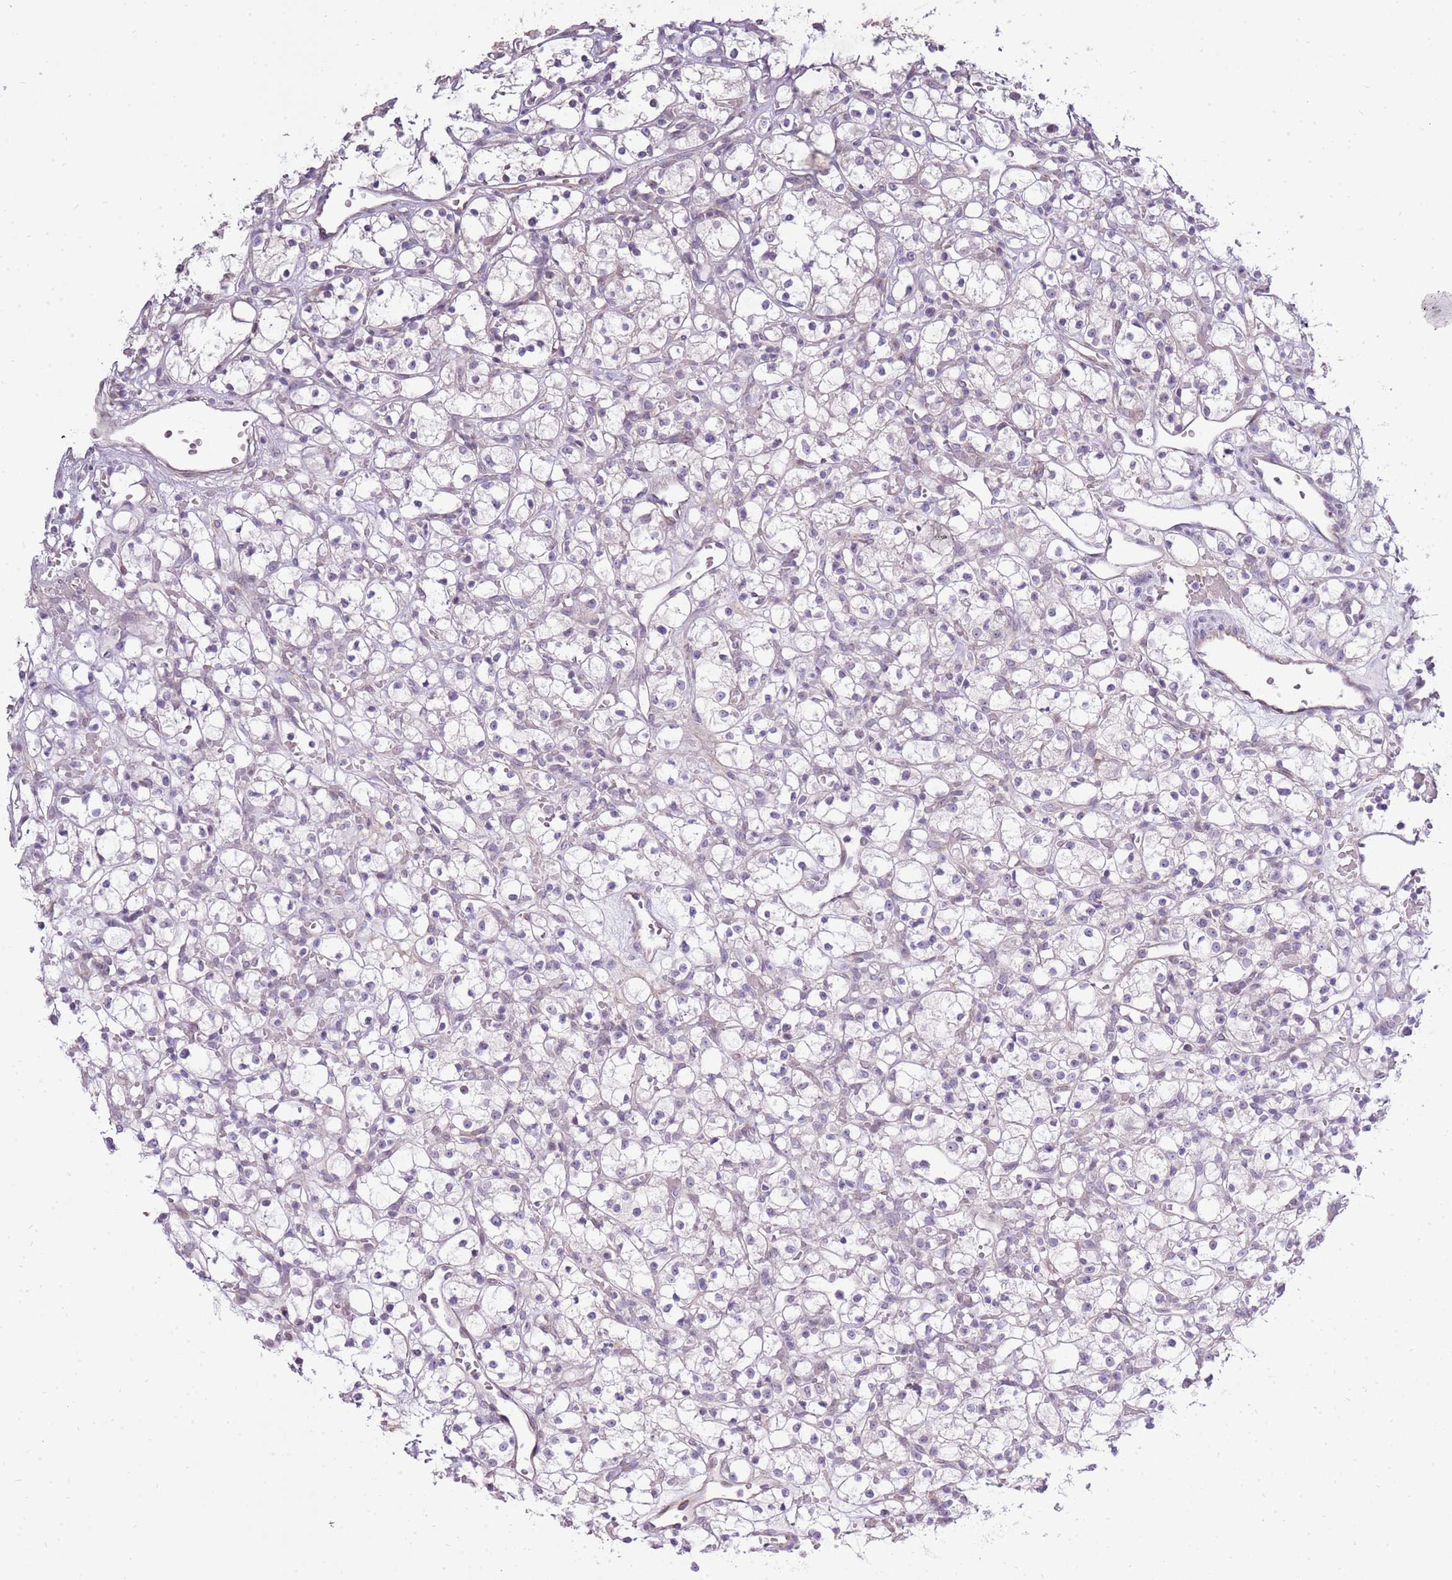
{"staining": {"intensity": "negative", "quantity": "none", "location": "none"}, "tissue": "renal cancer", "cell_type": "Tumor cells", "image_type": "cancer", "snomed": [{"axis": "morphology", "description": "Adenocarcinoma, NOS"}, {"axis": "topography", "description": "Kidney"}], "caption": "The histopathology image reveals no staining of tumor cells in adenocarcinoma (renal).", "gene": "UGGT2", "patient": {"sex": "female", "age": 59}}